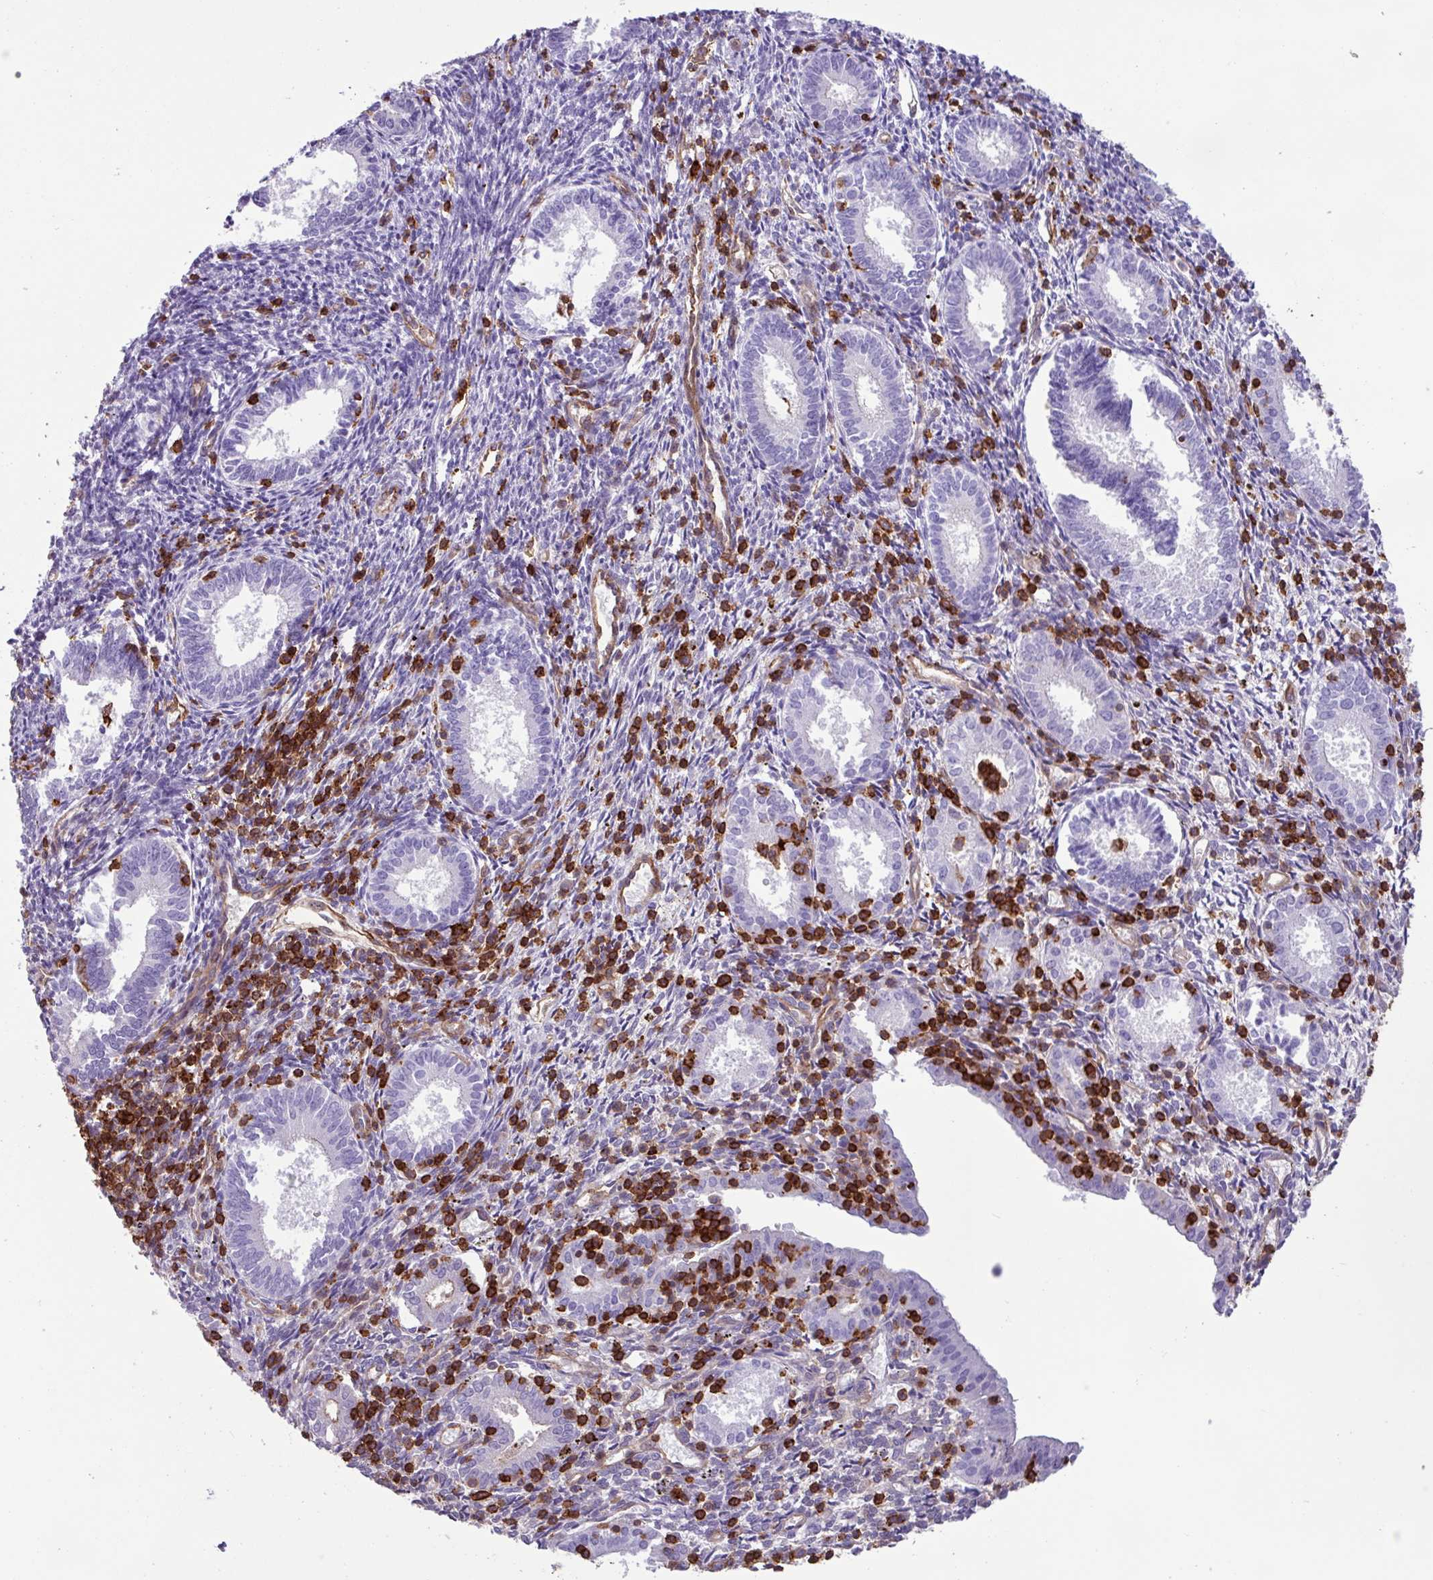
{"staining": {"intensity": "weak", "quantity": "<25%", "location": "cytoplasmic/membranous"}, "tissue": "endometrium", "cell_type": "Cells in endometrial stroma", "image_type": "normal", "snomed": [{"axis": "morphology", "description": "Normal tissue, NOS"}, {"axis": "topography", "description": "Endometrium"}], "caption": "Immunohistochemical staining of benign human endometrium demonstrates no significant expression in cells in endometrial stroma. The staining is performed using DAB (3,3'-diaminobenzidine) brown chromogen with nuclei counter-stained in using hematoxylin.", "gene": "PPP1R18", "patient": {"sex": "female", "age": 41}}